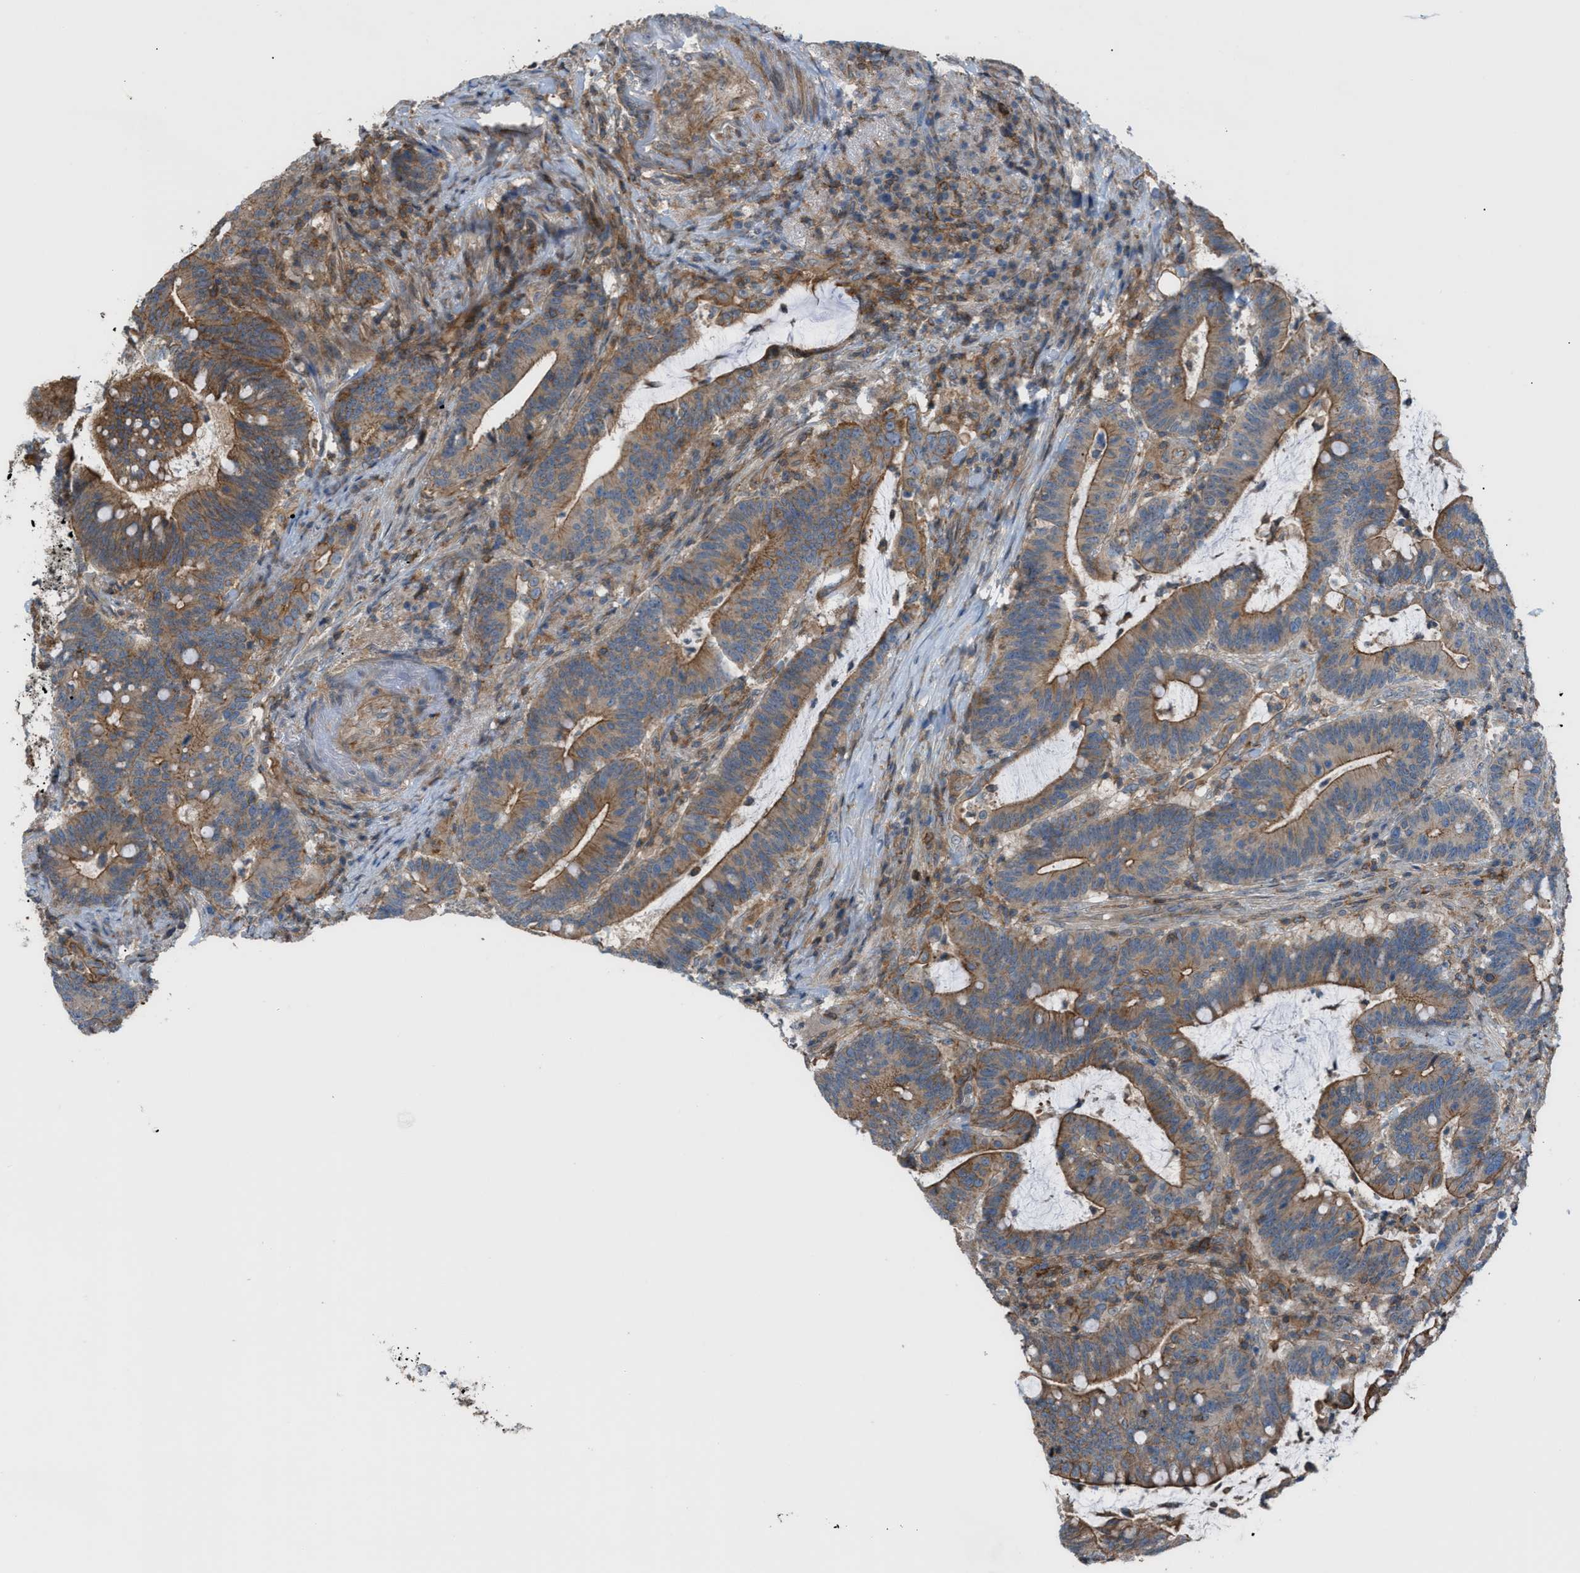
{"staining": {"intensity": "strong", "quantity": ">75%", "location": "cytoplasmic/membranous"}, "tissue": "colorectal cancer", "cell_type": "Tumor cells", "image_type": "cancer", "snomed": [{"axis": "morphology", "description": "Normal tissue, NOS"}, {"axis": "morphology", "description": "Adenocarcinoma, NOS"}, {"axis": "topography", "description": "Colon"}], "caption": "Immunohistochemical staining of human colorectal cancer (adenocarcinoma) demonstrates strong cytoplasmic/membranous protein positivity in about >75% of tumor cells.", "gene": "DYRK1A", "patient": {"sex": "female", "age": 66}}